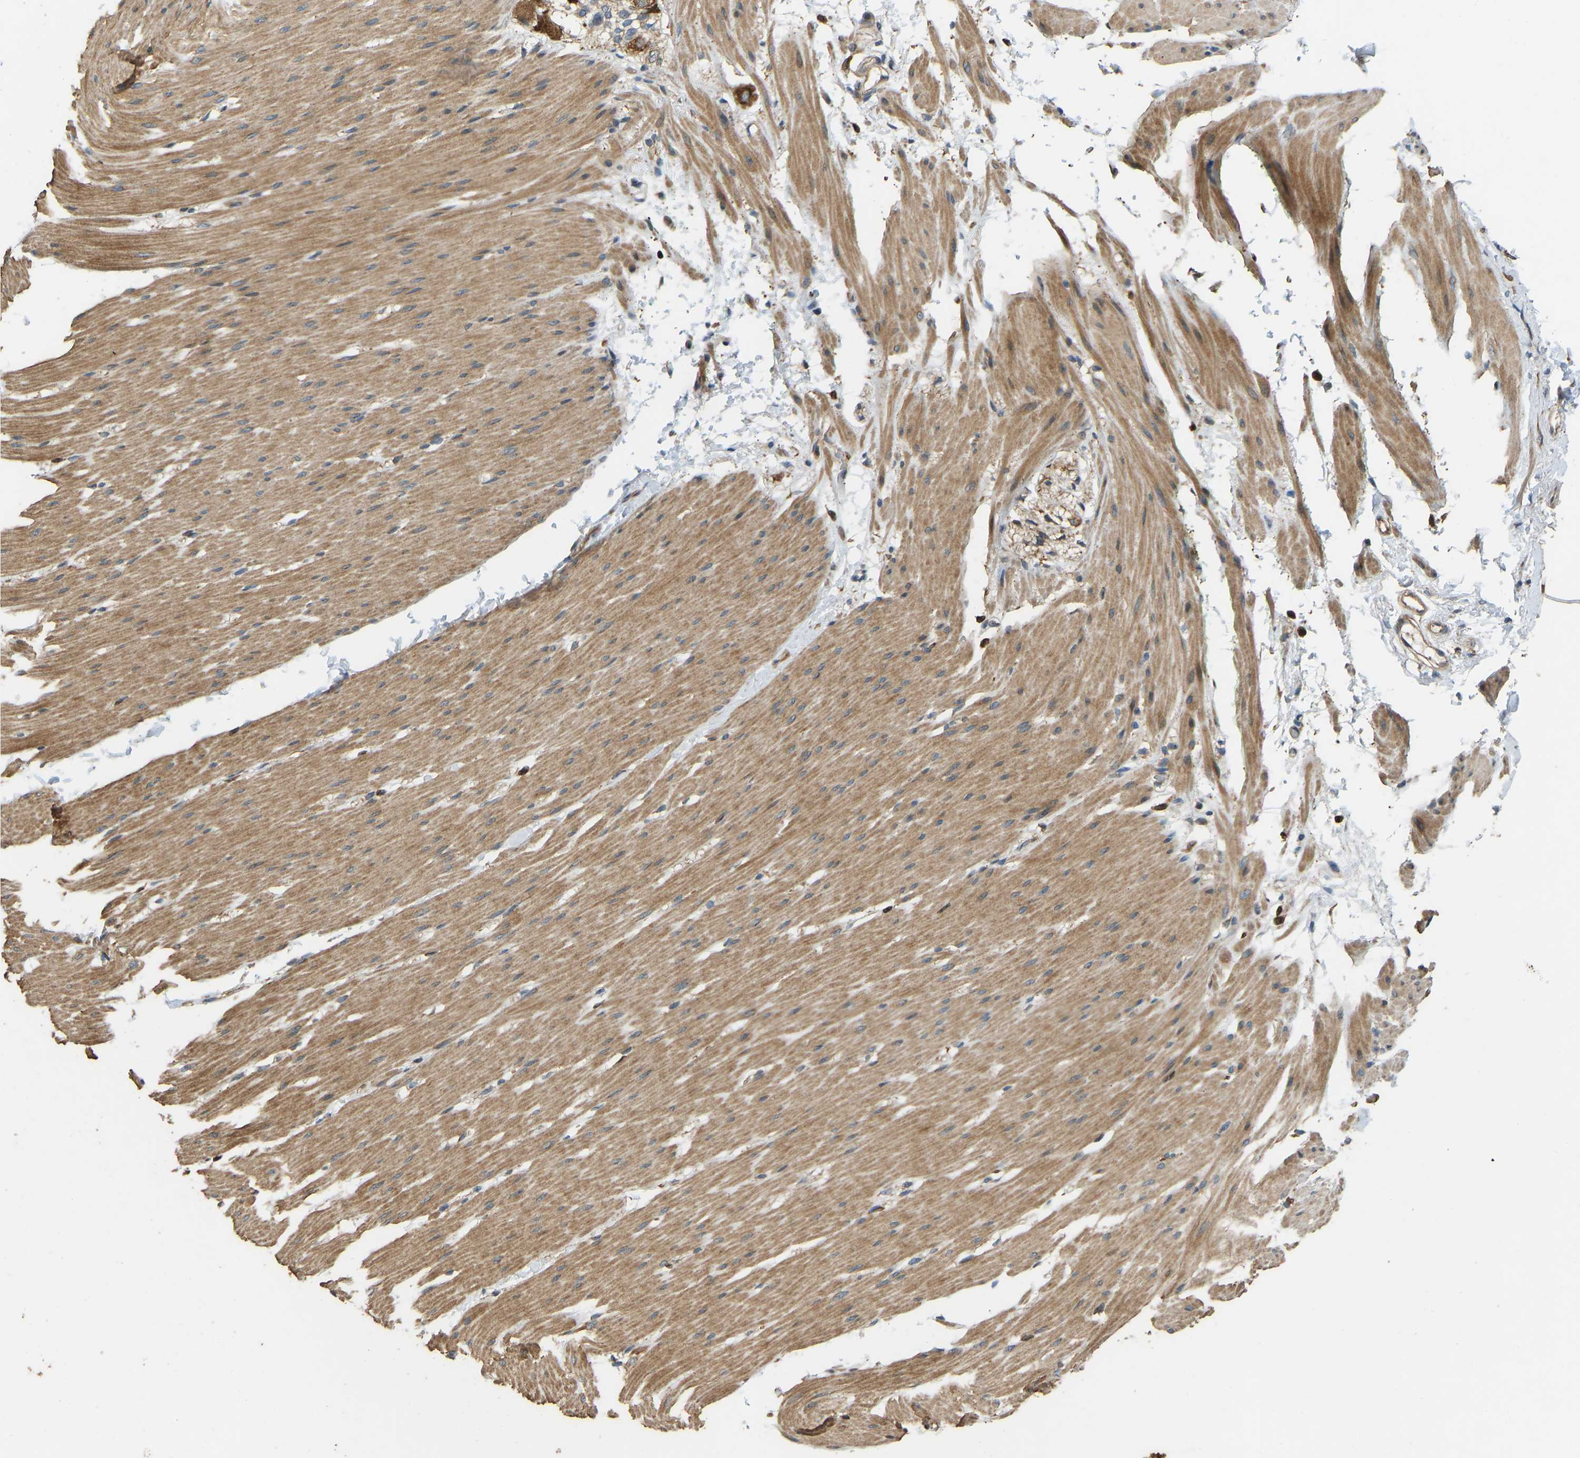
{"staining": {"intensity": "moderate", "quantity": ">75%", "location": "cytoplasmic/membranous"}, "tissue": "smooth muscle", "cell_type": "Smooth muscle cells", "image_type": "normal", "snomed": [{"axis": "morphology", "description": "Normal tissue, NOS"}, {"axis": "topography", "description": "Smooth muscle"}, {"axis": "topography", "description": "Colon"}], "caption": "Normal smooth muscle demonstrates moderate cytoplasmic/membranous positivity in approximately >75% of smooth muscle cells.", "gene": "OS9", "patient": {"sex": "male", "age": 67}}